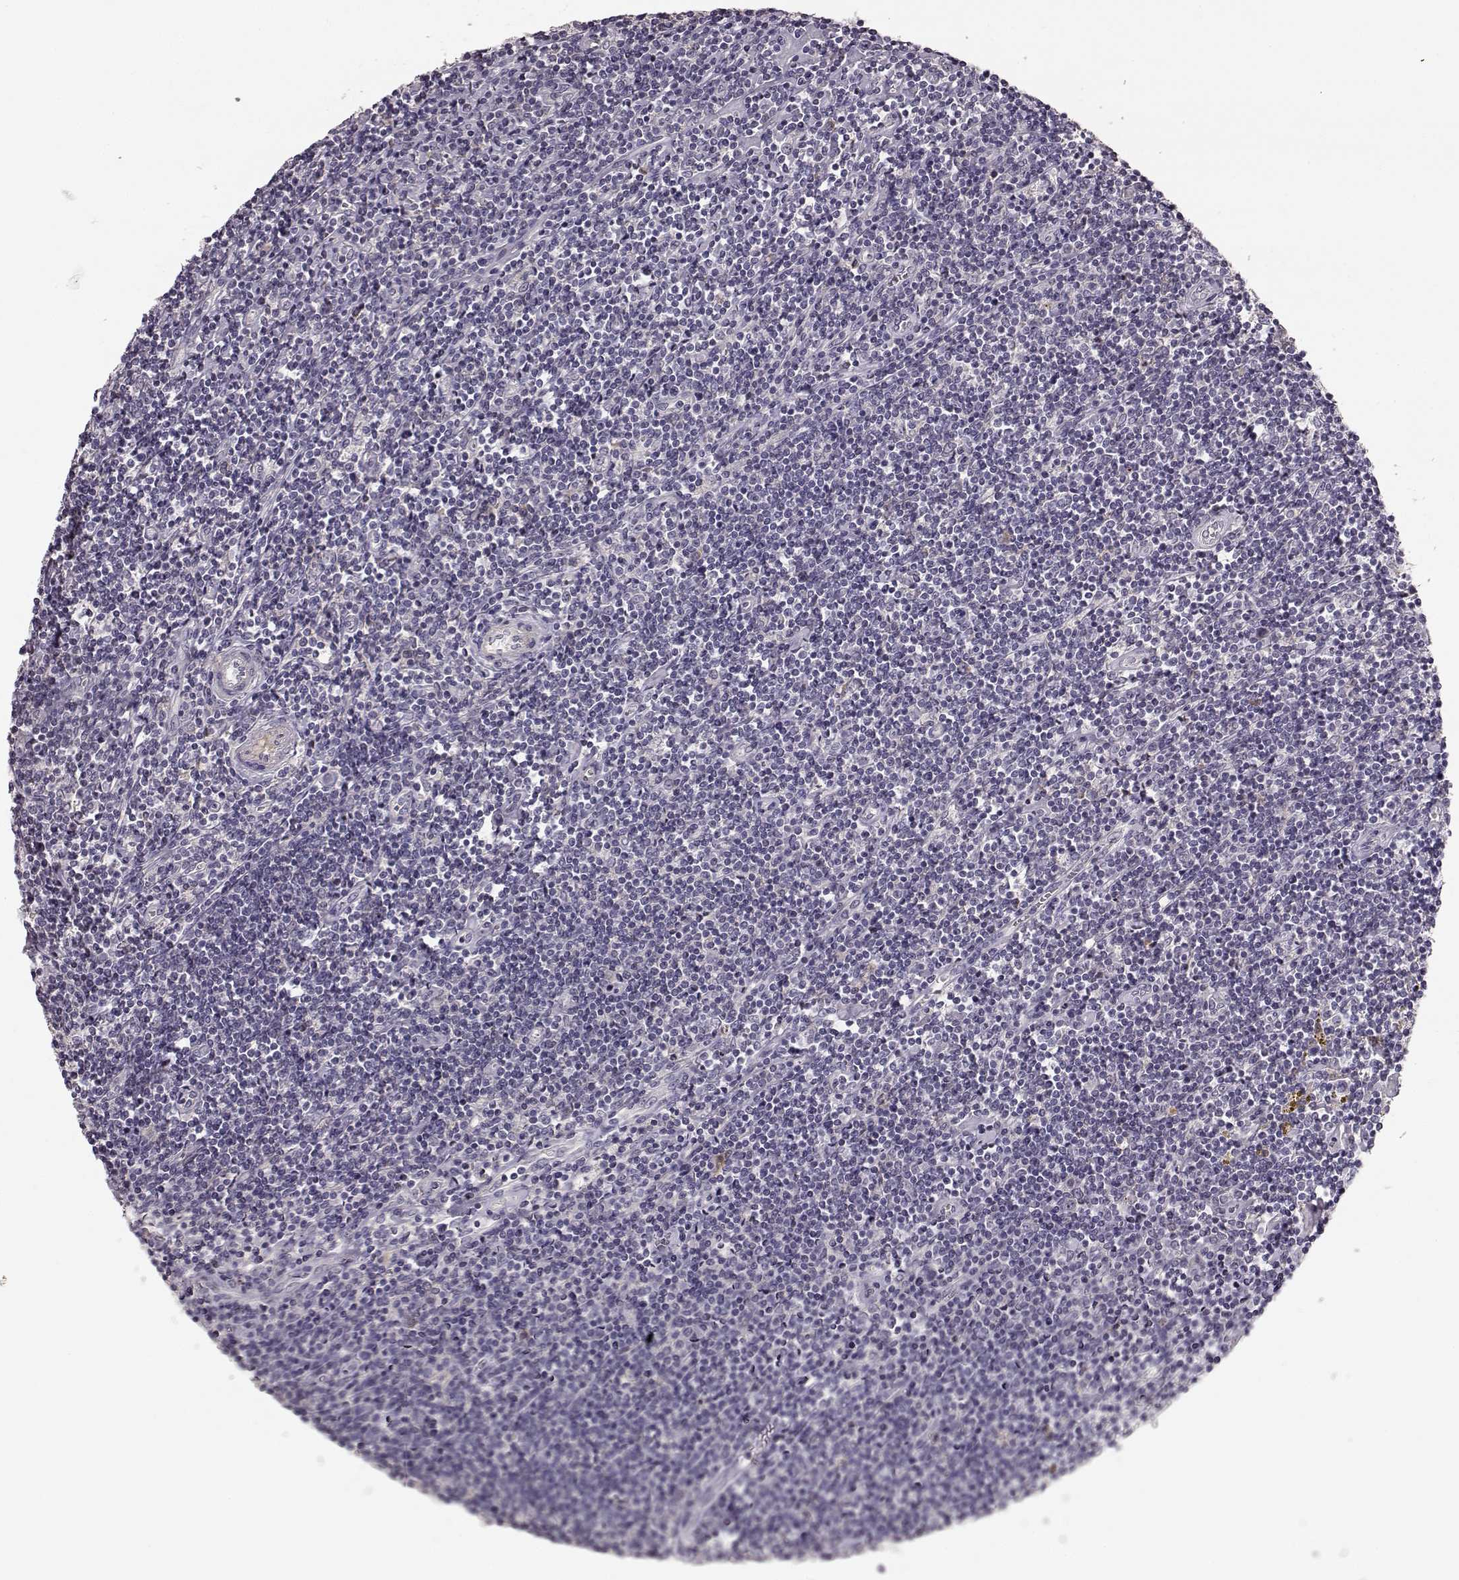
{"staining": {"intensity": "negative", "quantity": "none", "location": "none"}, "tissue": "lymphoma", "cell_type": "Tumor cells", "image_type": "cancer", "snomed": [{"axis": "morphology", "description": "Hodgkin's disease, NOS"}, {"axis": "topography", "description": "Lymph node"}], "caption": "This is an IHC micrograph of human lymphoma. There is no expression in tumor cells.", "gene": "YJEFN3", "patient": {"sex": "male", "age": 40}}